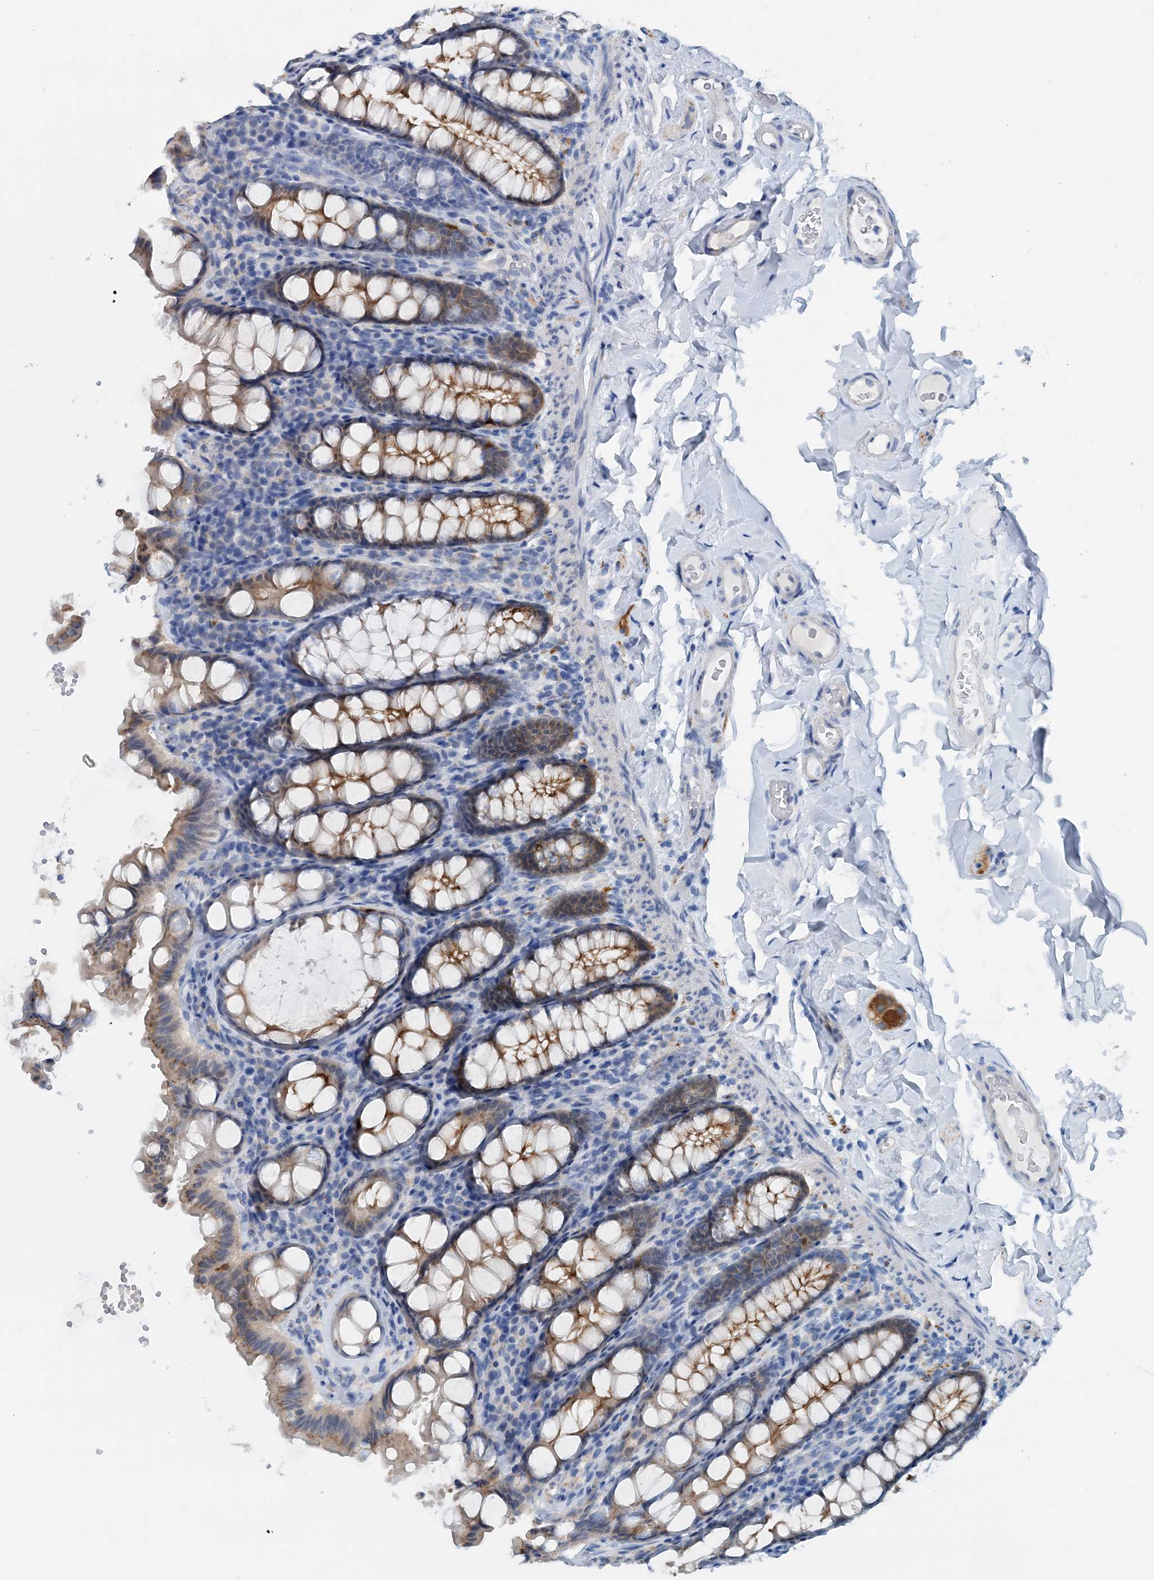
{"staining": {"intensity": "negative", "quantity": "none", "location": "none"}, "tissue": "colon", "cell_type": "Endothelial cells", "image_type": "normal", "snomed": [{"axis": "morphology", "description": "Normal tissue, NOS"}, {"axis": "topography", "description": "Colon"}, {"axis": "topography", "description": "Peripheral nerve tissue"}], "caption": "Colon stained for a protein using IHC demonstrates no staining endothelial cells.", "gene": "PFN2", "patient": {"sex": "female", "age": 61}}